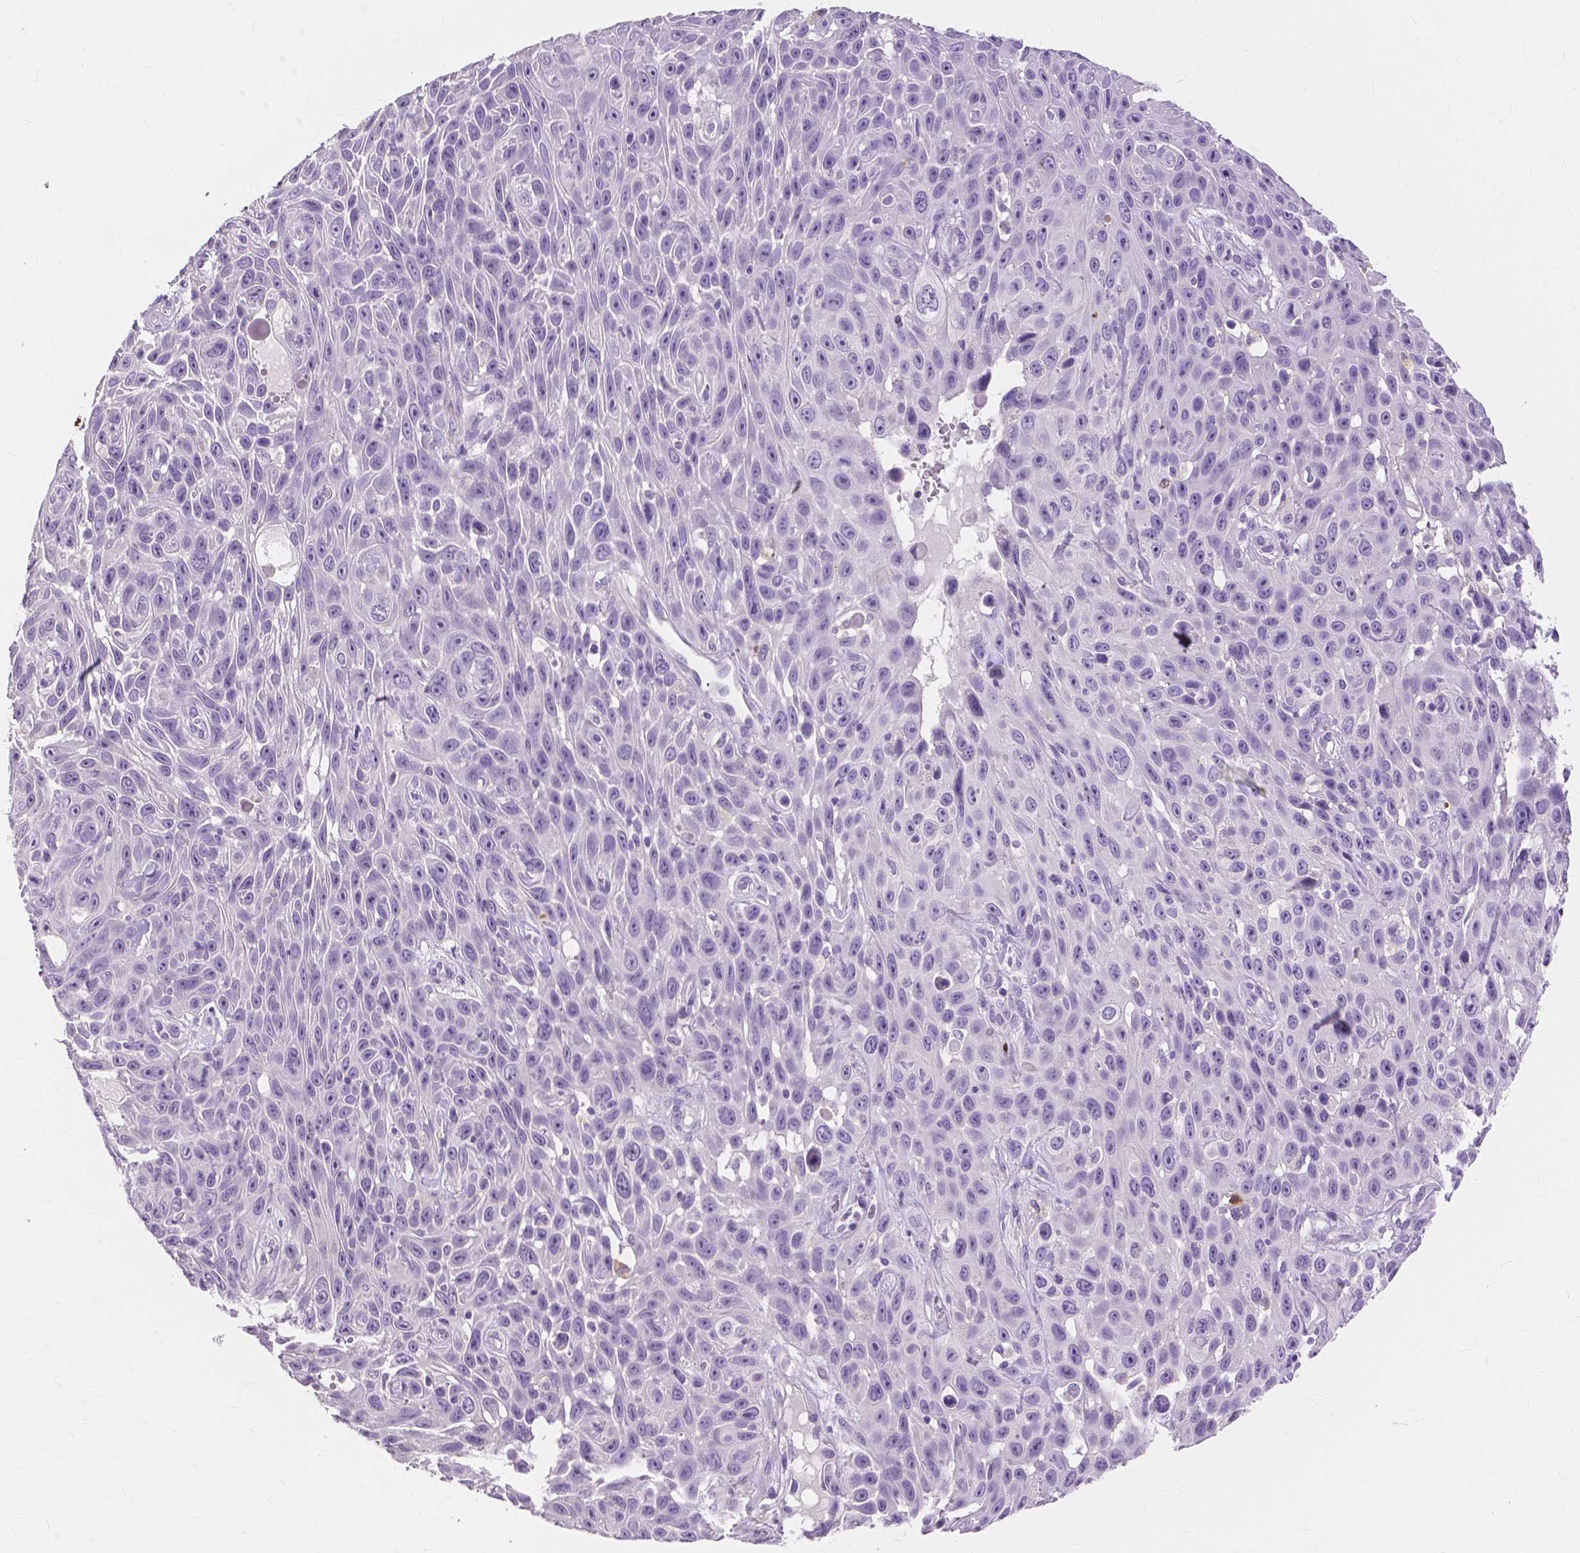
{"staining": {"intensity": "negative", "quantity": "none", "location": "none"}, "tissue": "skin cancer", "cell_type": "Tumor cells", "image_type": "cancer", "snomed": [{"axis": "morphology", "description": "Squamous cell carcinoma, NOS"}, {"axis": "topography", "description": "Skin"}], "caption": "A high-resolution histopathology image shows immunohistochemistry (IHC) staining of skin cancer, which demonstrates no significant positivity in tumor cells.", "gene": "CXCR2", "patient": {"sex": "male", "age": 82}}